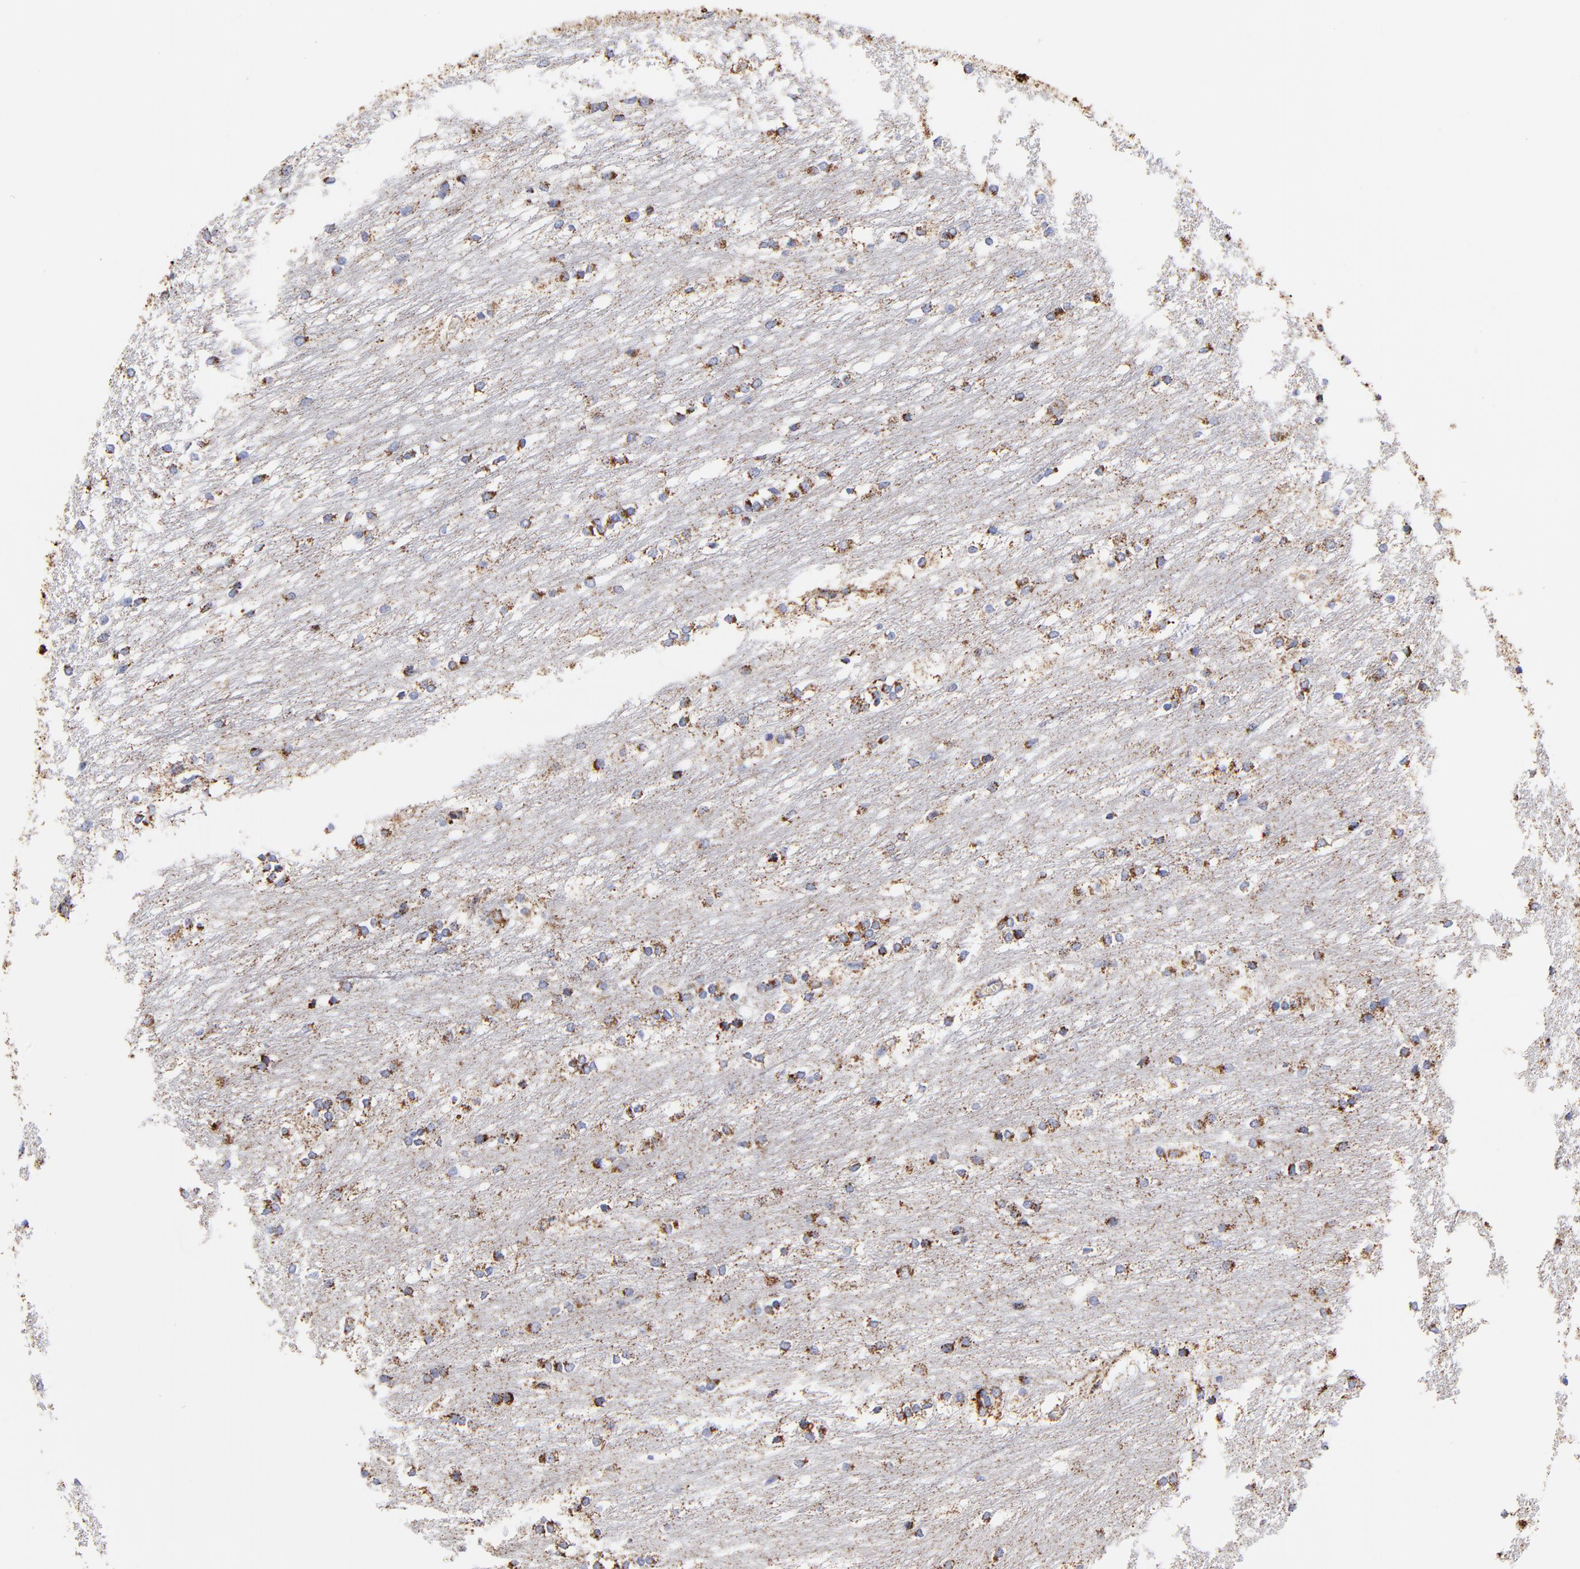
{"staining": {"intensity": "strong", "quantity": ">75%", "location": "cytoplasmic/membranous"}, "tissue": "caudate", "cell_type": "Glial cells", "image_type": "normal", "snomed": [{"axis": "morphology", "description": "Normal tissue, NOS"}, {"axis": "topography", "description": "Lateral ventricle wall"}], "caption": "Protein staining exhibits strong cytoplasmic/membranous positivity in approximately >75% of glial cells in benign caudate.", "gene": "PHB1", "patient": {"sex": "female", "age": 19}}